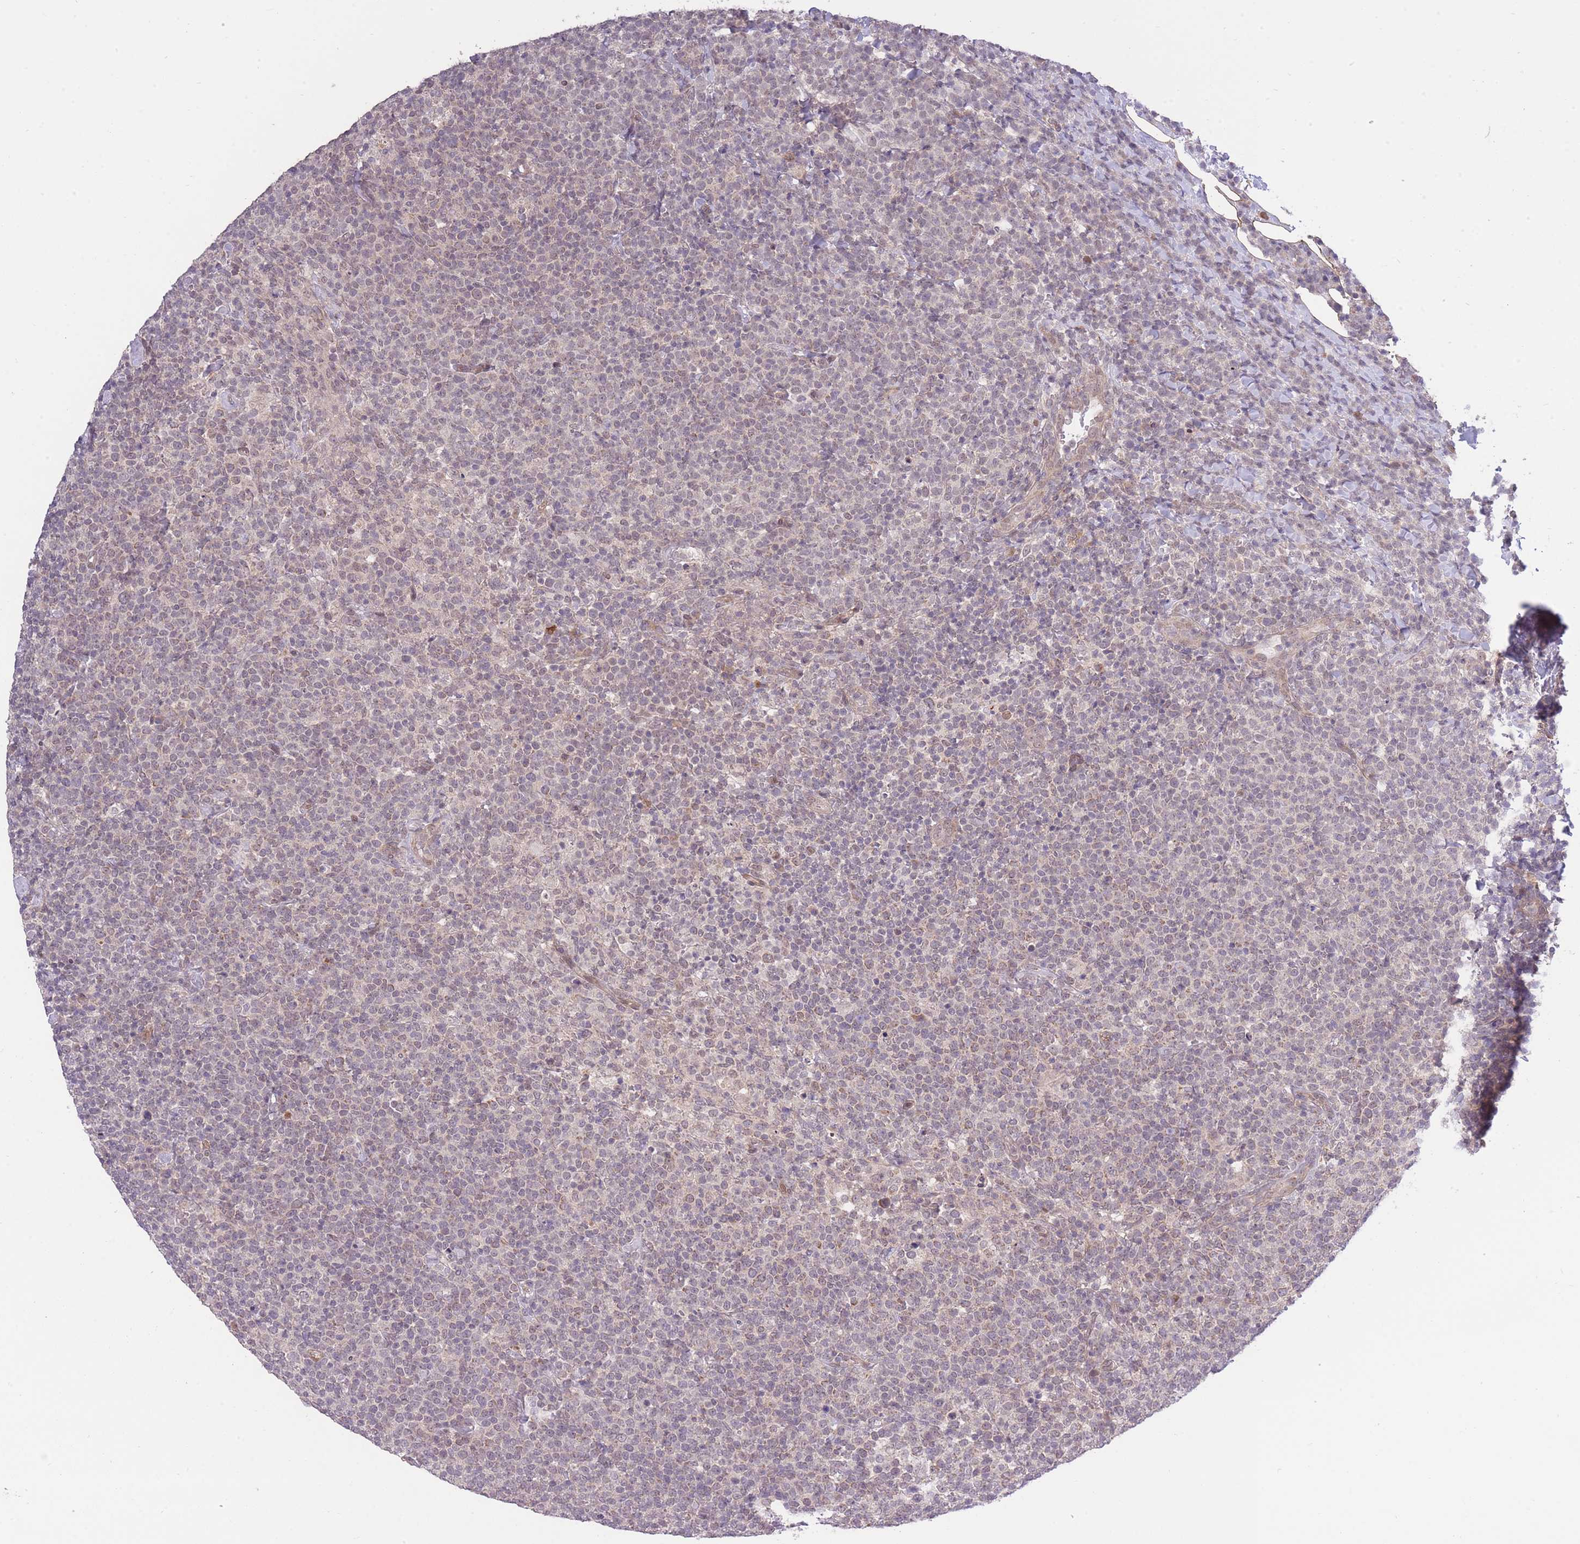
{"staining": {"intensity": "negative", "quantity": "none", "location": "none"}, "tissue": "lymphoma", "cell_type": "Tumor cells", "image_type": "cancer", "snomed": [{"axis": "morphology", "description": "Malignant lymphoma, non-Hodgkin's type, High grade"}, {"axis": "topography", "description": "Lymph node"}], "caption": "Malignant lymphoma, non-Hodgkin's type (high-grade) was stained to show a protein in brown. There is no significant staining in tumor cells. (DAB (3,3'-diaminobenzidine) immunohistochemistry, high magnification).", "gene": "ELOA2", "patient": {"sex": "male", "age": 61}}